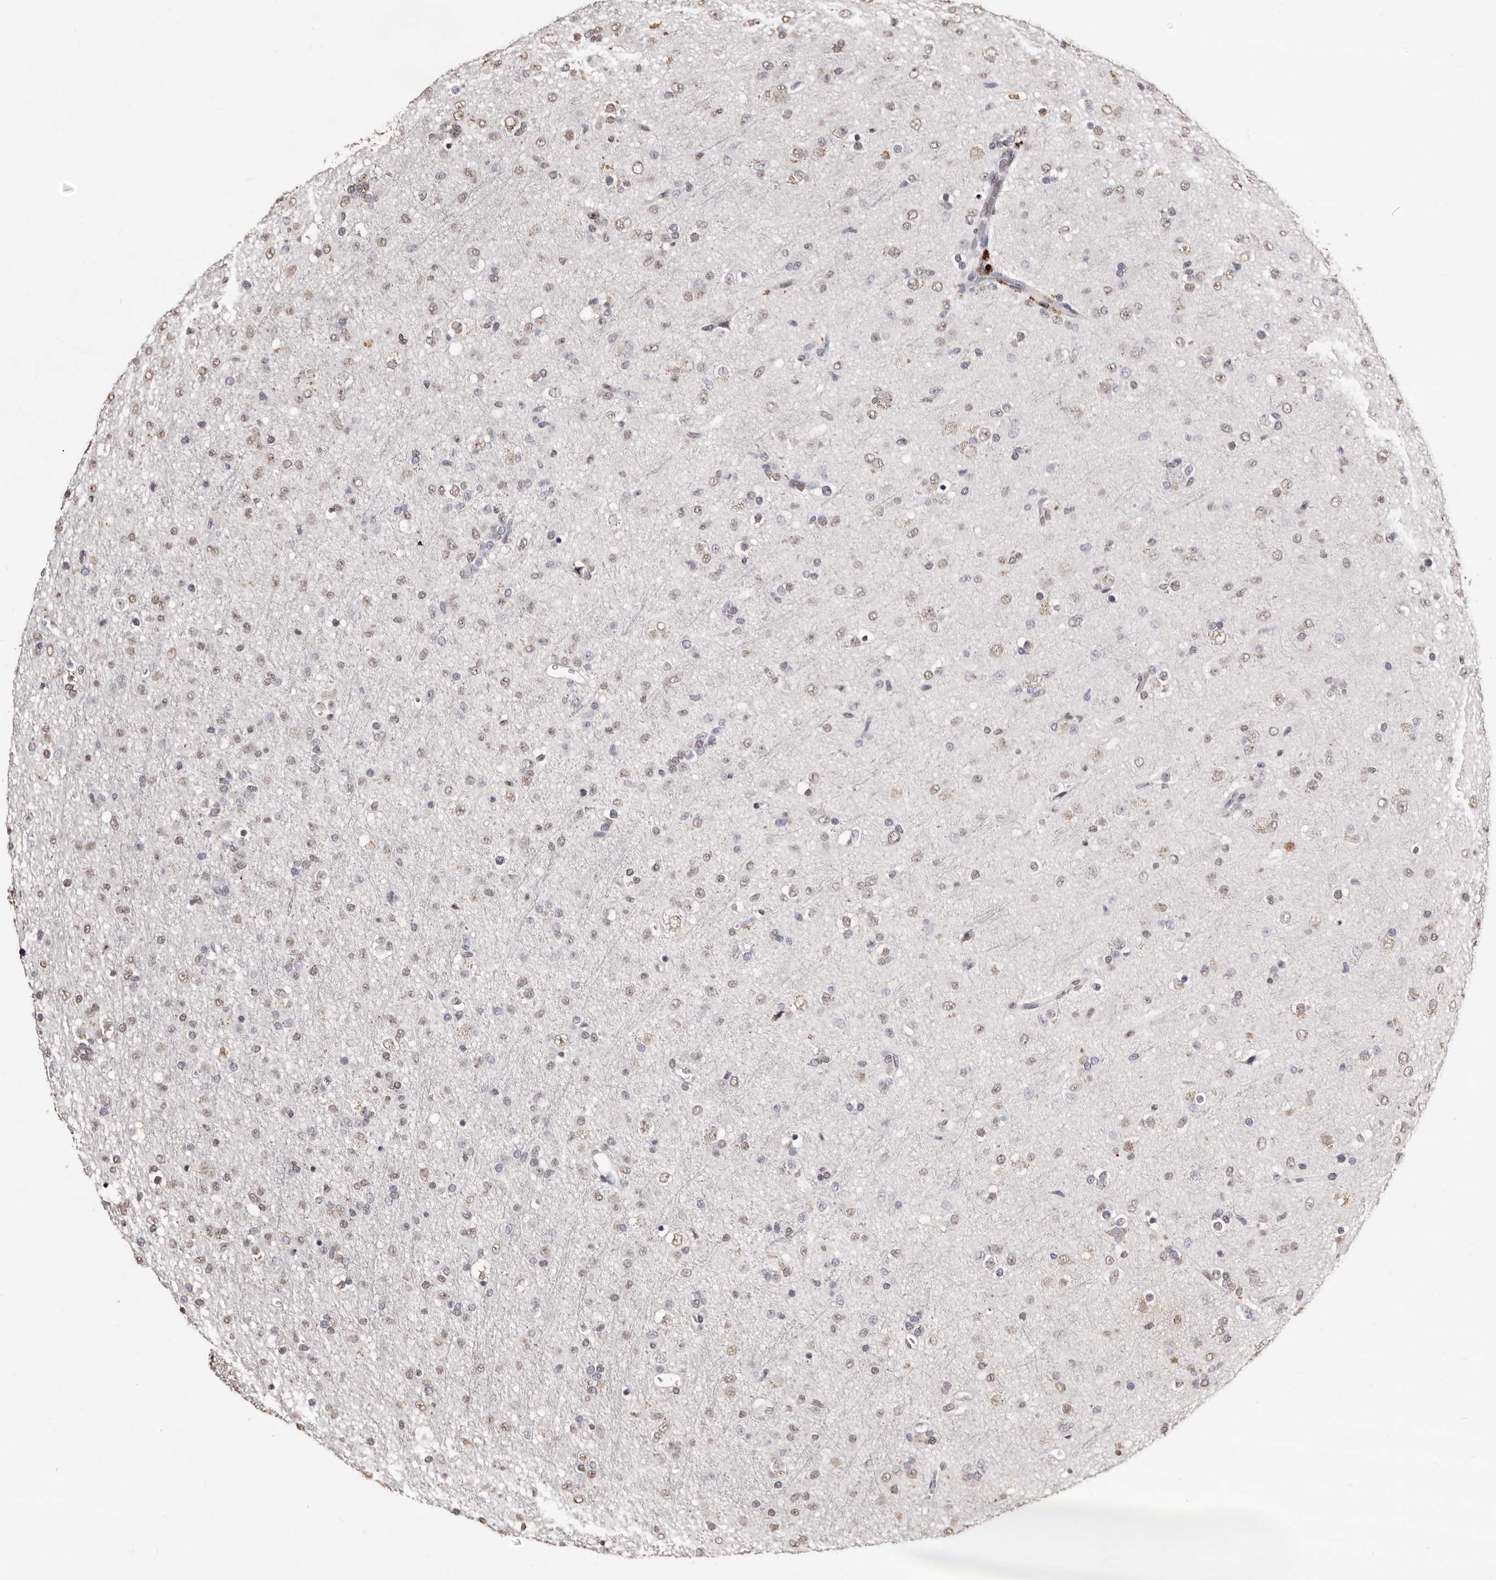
{"staining": {"intensity": "moderate", "quantity": "<25%", "location": "nuclear"}, "tissue": "glioma", "cell_type": "Tumor cells", "image_type": "cancer", "snomed": [{"axis": "morphology", "description": "Glioma, malignant, Low grade"}, {"axis": "topography", "description": "Brain"}], "caption": "Glioma stained with immunohistochemistry shows moderate nuclear expression in approximately <25% of tumor cells.", "gene": "ERBB4", "patient": {"sex": "male", "age": 65}}